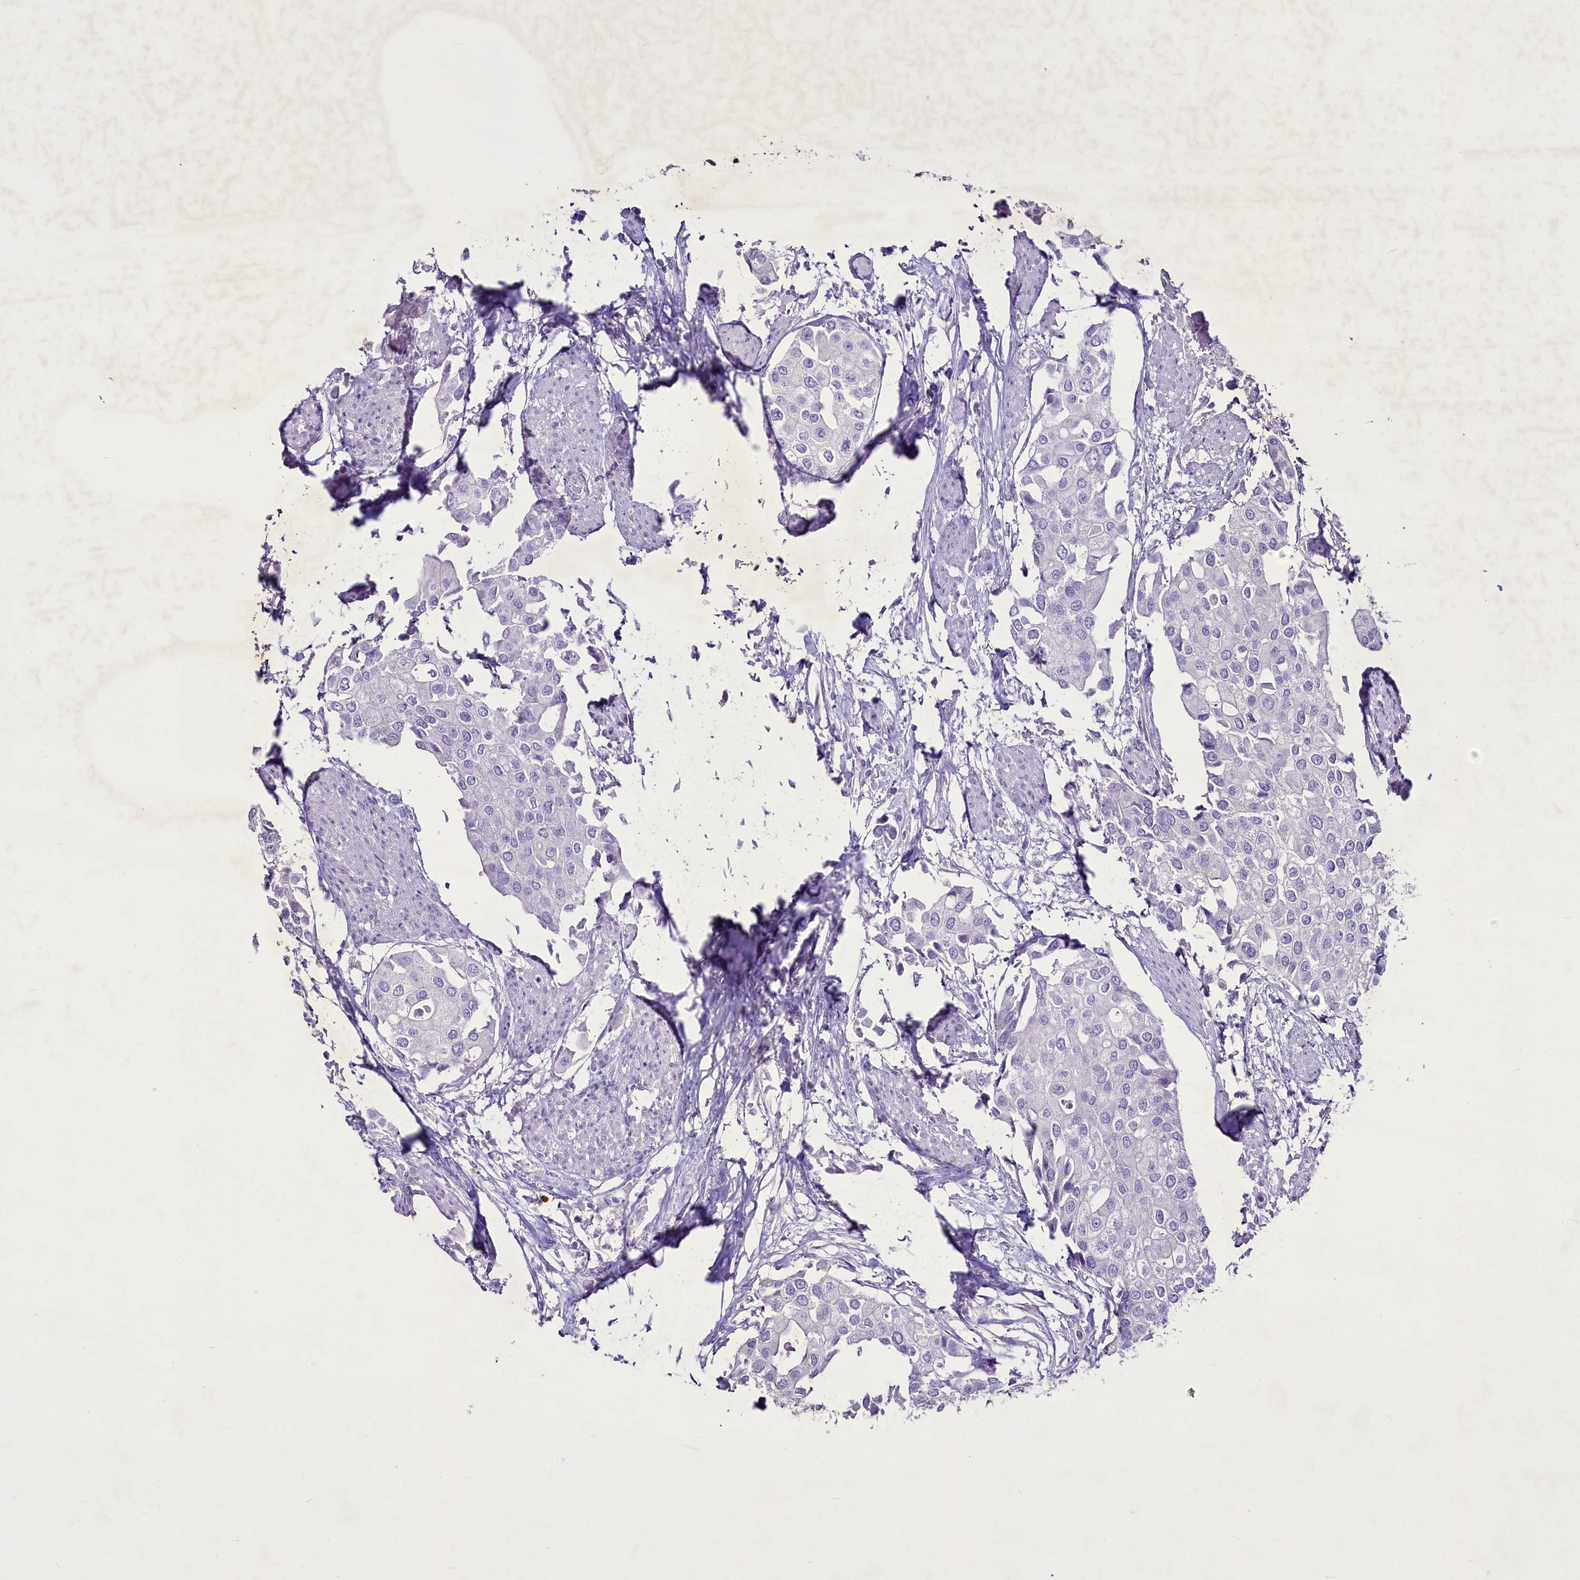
{"staining": {"intensity": "negative", "quantity": "none", "location": "none"}, "tissue": "urothelial cancer", "cell_type": "Tumor cells", "image_type": "cancer", "snomed": [{"axis": "morphology", "description": "Urothelial carcinoma, High grade"}, {"axis": "topography", "description": "Urinary bladder"}], "caption": "IHC histopathology image of neoplastic tissue: human urothelial cancer stained with DAB (3,3'-diaminobenzidine) exhibits no significant protein expression in tumor cells.", "gene": "FAM209B", "patient": {"sex": "male", "age": 64}}